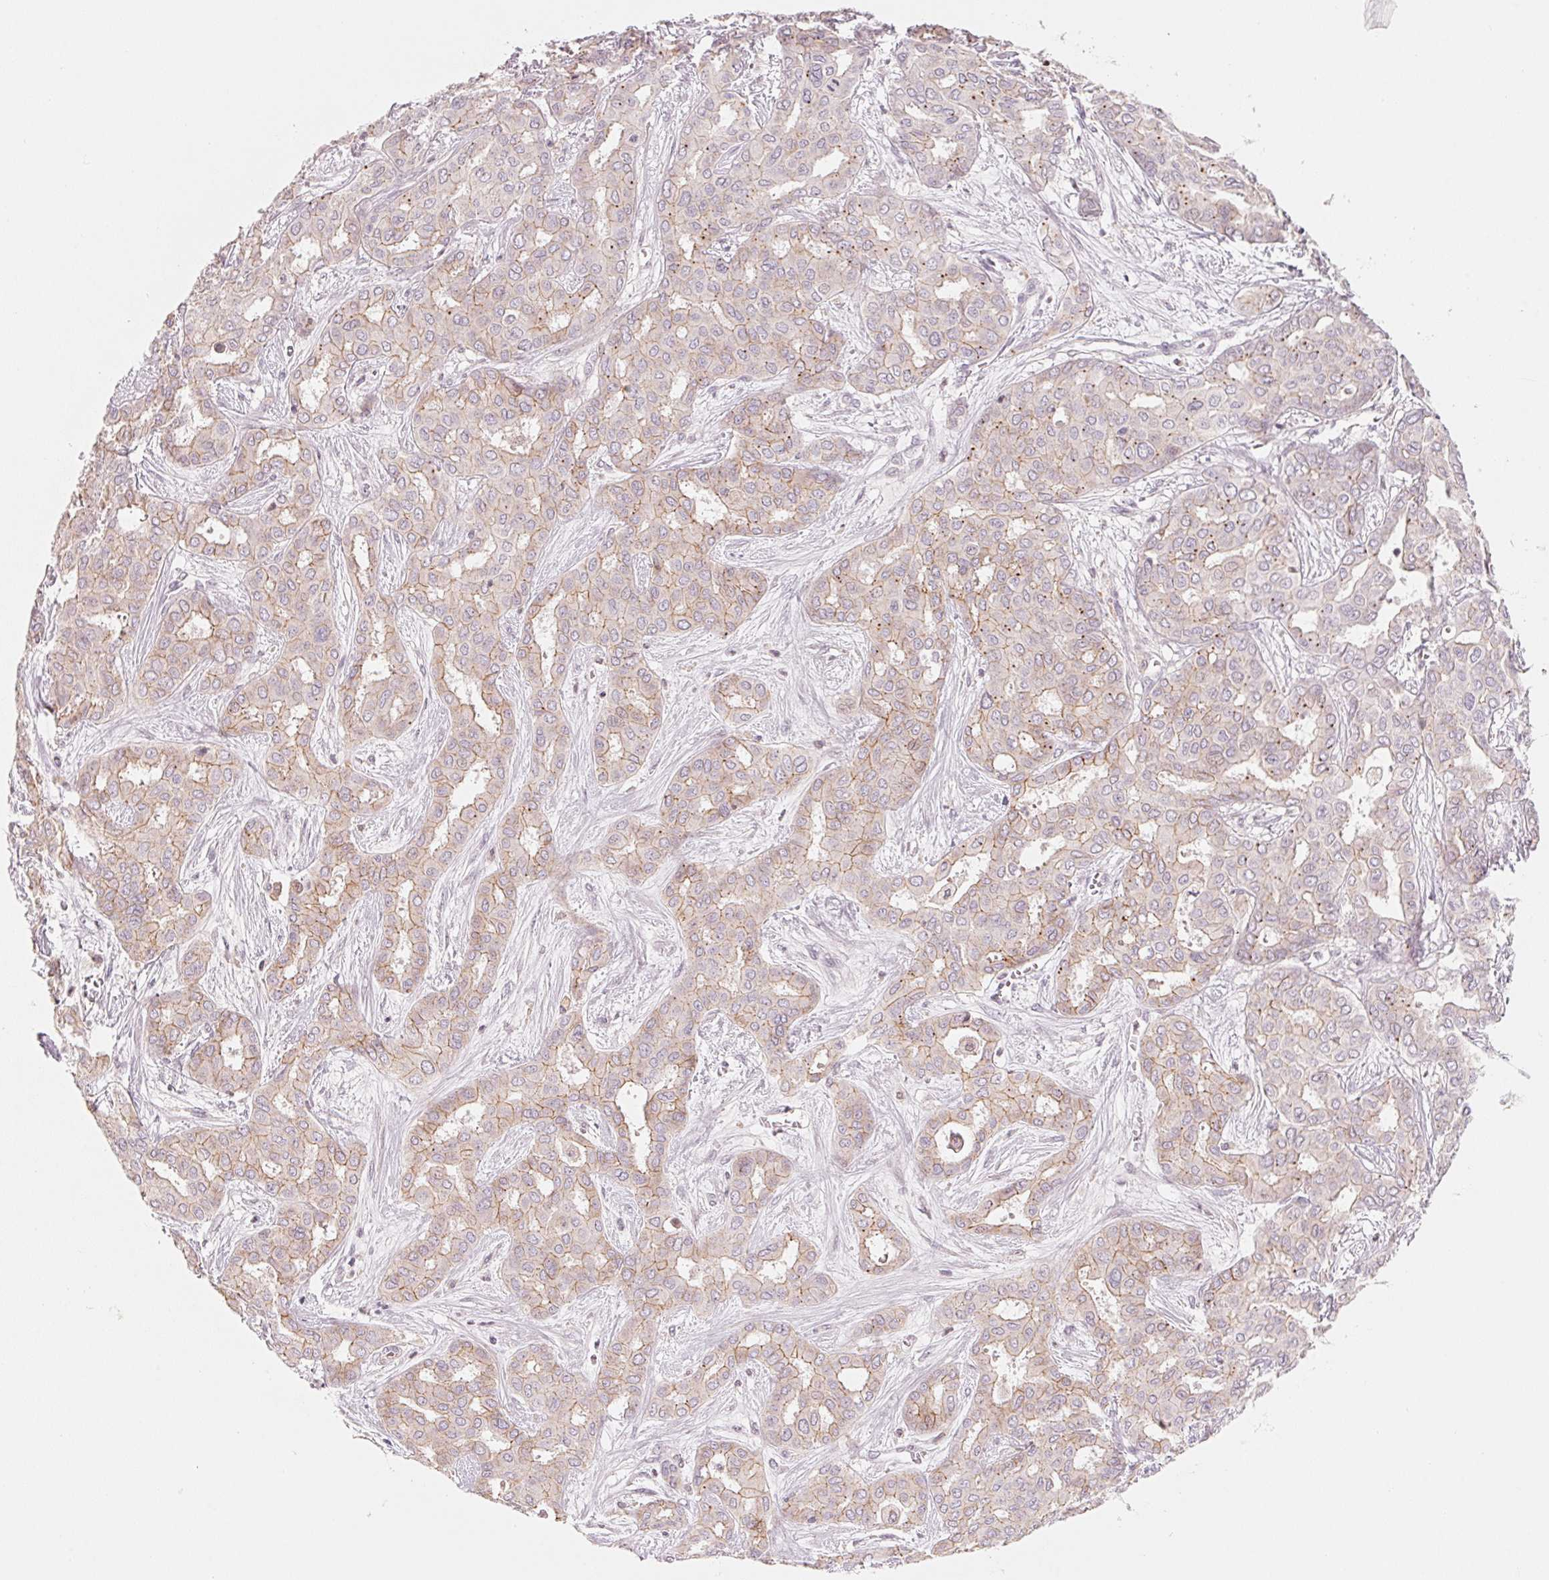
{"staining": {"intensity": "moderate", "quantity": "25%-75%", "location": "cytoplasmic/membranous"}, "tissue": "liver cancer", "cell_type": "Tumor cells", "image_type": "cancer", "snomed": [{"axis": "morphology", "description": "Cholangiocarcinoma"}, {"axis": "topography", "description": "Liver"}], "caption": "Immunohistochemical staining of liver cholangiocarcinoma exhibits moderate cytoplasmic/membranous protein positivity in about 25%-75% of tumor cells. (DAB (3,3'-diaminobenzidine) IHC with brightfield microscopy, high magnification).", "gene": "SLC17A4", "patient": {"sex": "female", "age": 64}}